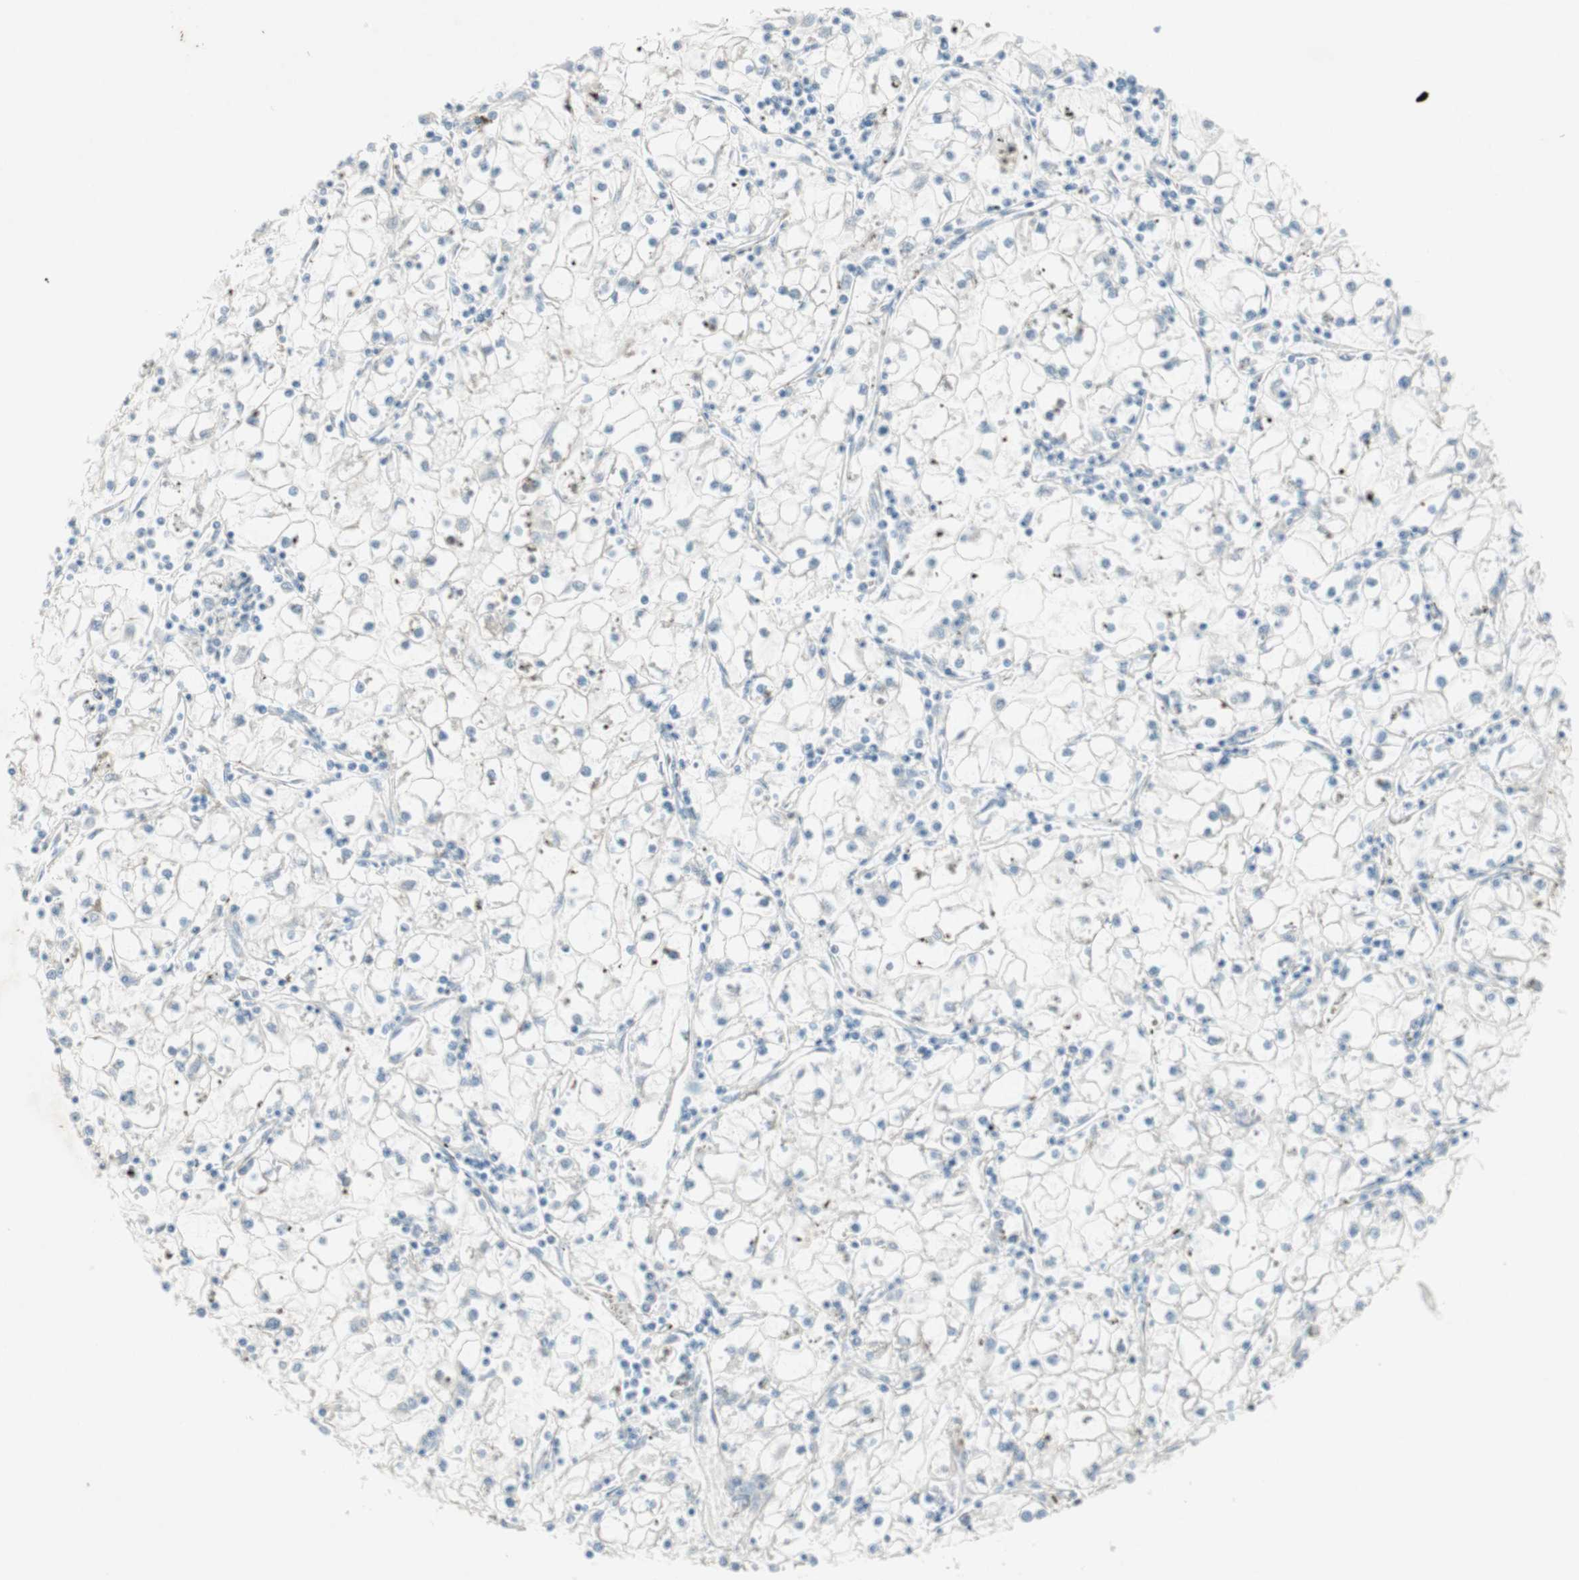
{"staining": {"intensity": "moderate", "quantity": "25%-75%", "location": "cytoplasmic/membranous"}, "tissue": "renal cancer", "cell_type": "Tumor cells", "image_type": "cancer", "snomed": [{"axis": "morphology", "description": "Adenocarcinoma, NOS"}, {"axis": "topography", "description": "Kidney"}], "caption": "This histopathology image demonstrates IHC staining of adenocarcinoma (renal), with medium moderate cytoplasmic/membranous expression in approximately 25%-75% of tumor cells.", "gene": "ZNF37A", "patient": {"sex": "male", "age": 56}}